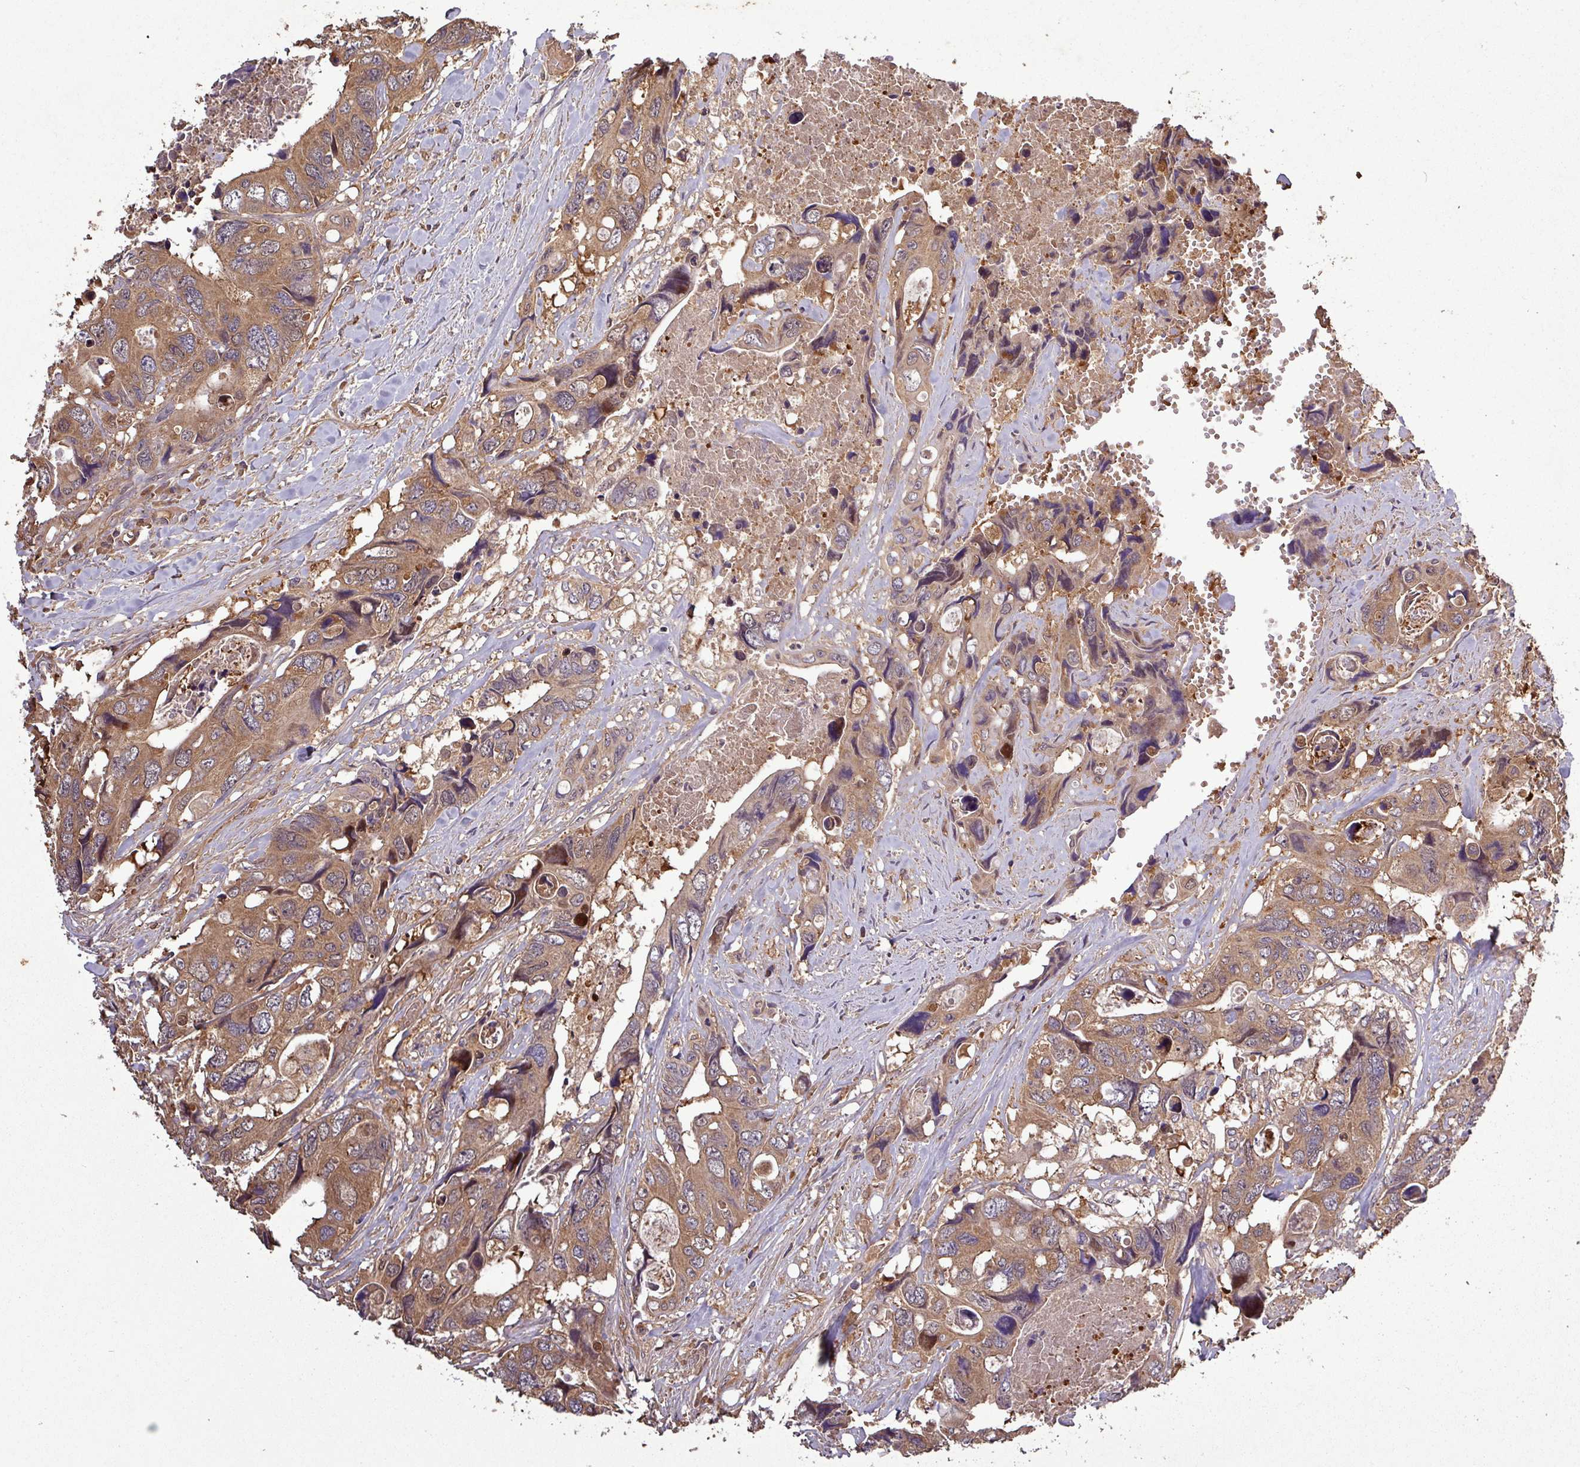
{"staining": {"intensity": "moderate", "quantity": ">75%", "location": "cytoplasmic/membranous"}, "tissue": "colorectal cancer", "cell_type": "Tumor cells", "image_type": "cancer", "snomed": [{"axis": "morphology", "description": "Adenocarcinoma, NOS"}, {"axis": "topography", "description": "Rectum"}], "caption": "Protein expression analysis of human colorectal adenocarcinoma reveals moderate cytoplasmic/membranous staining in approximately >75% of tumor cells. The staining is performed using DAB brown chromogen to label protein expression. The nuclei are counter-stained blue using hematoxylin.", "gene": "SIRPB2", "patient": {"sex": "male", "age": 57}}